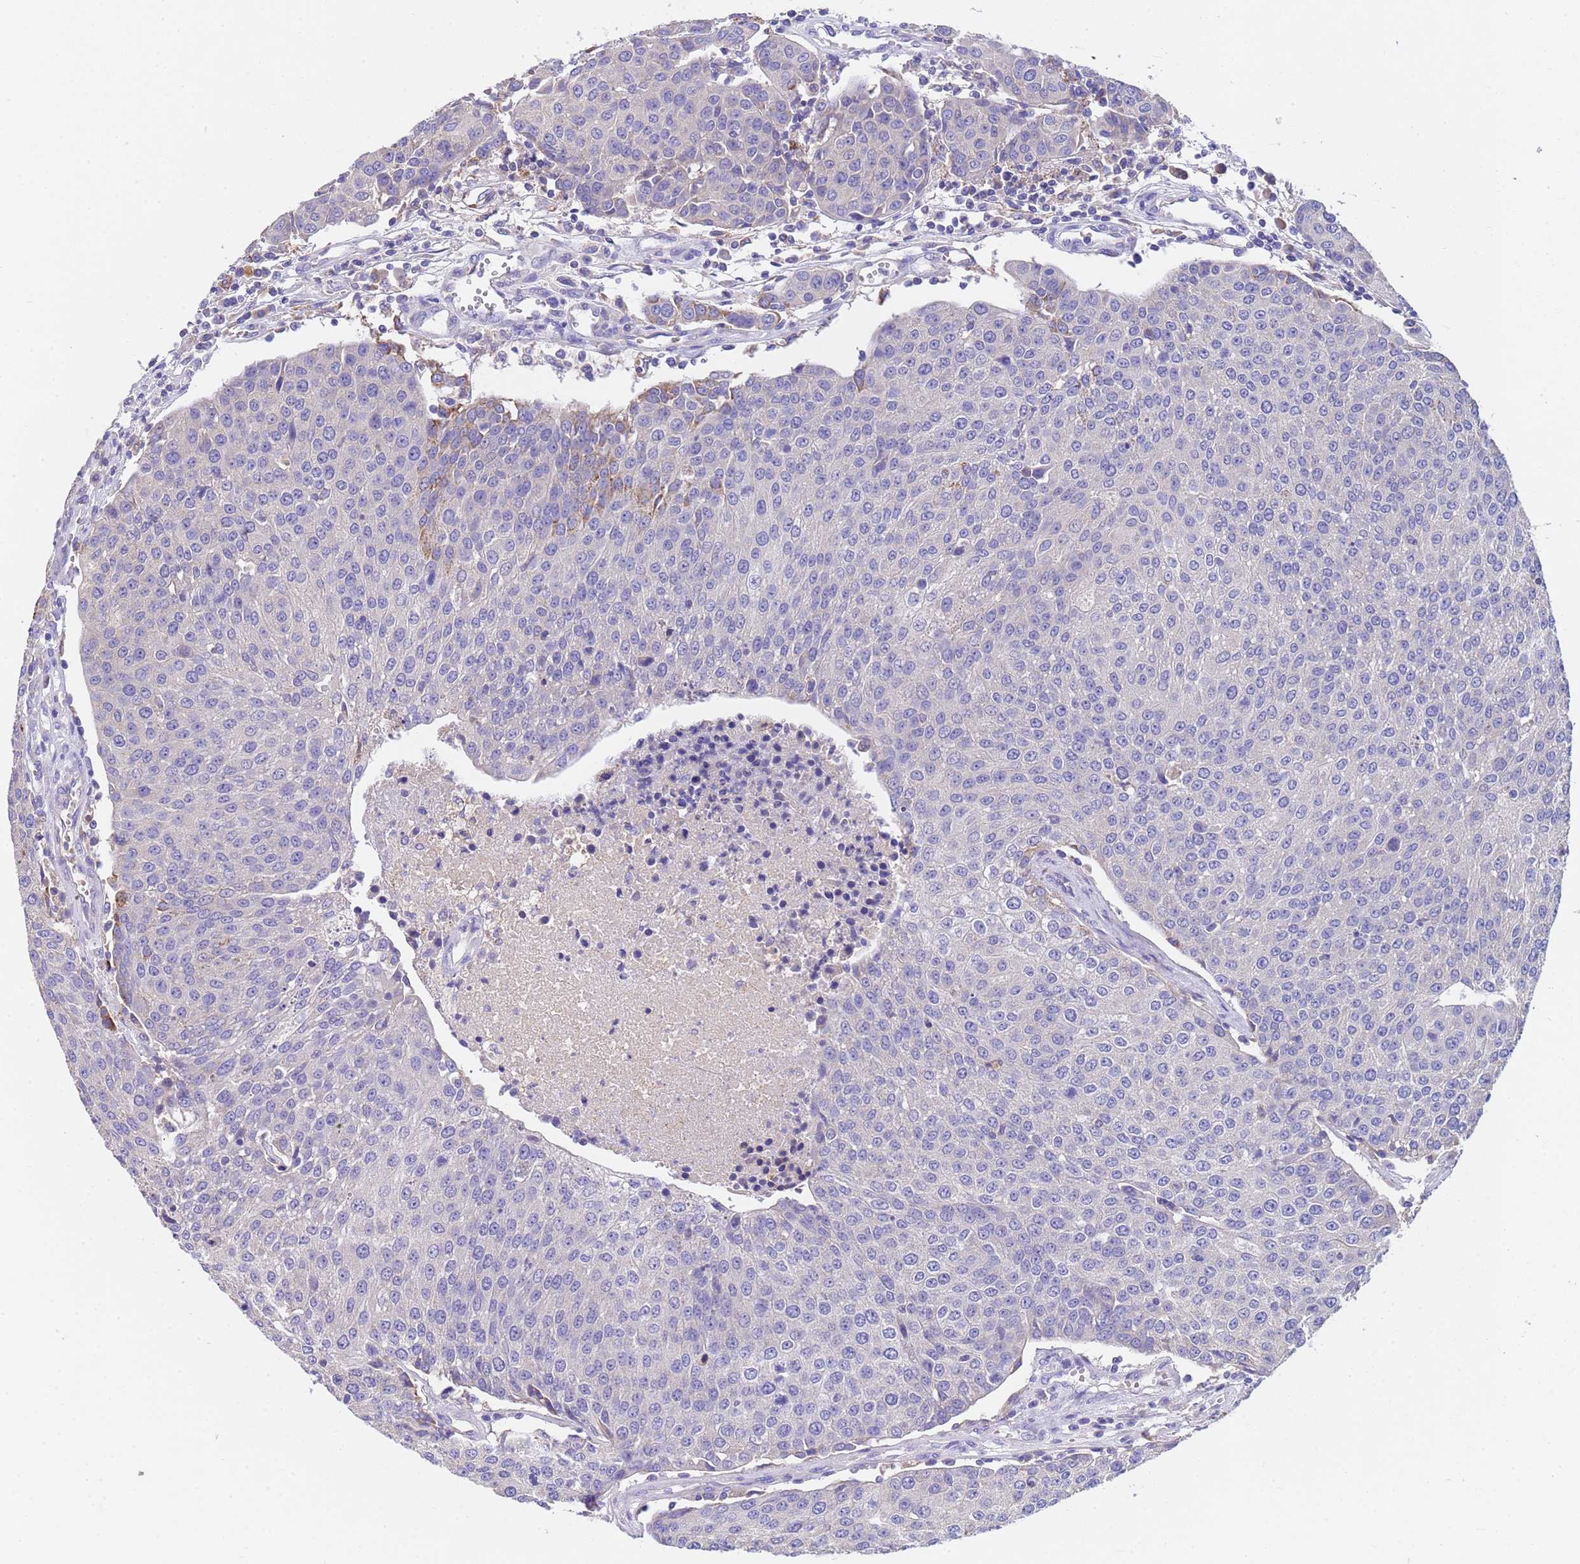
{"staining": {"intensity": "weak", "quantity": "<25%", "location": "cytoplasmic/membranous"}, "tissue": "urothelial cancer", "cell_type": "Tumor cells", "image_type": "cancer", "snomed": [{"axis": "morphology", "description": "Urothelial carcinoma, High grade"}, {"axis": "topography", "description": "Urinary bladder"}], "caption": "The image demonstrates no significant positivity in tumor cells of urothelial cancer.", "gene": "SLC24A3", "patient": {"sex": "female", "age": 85}}